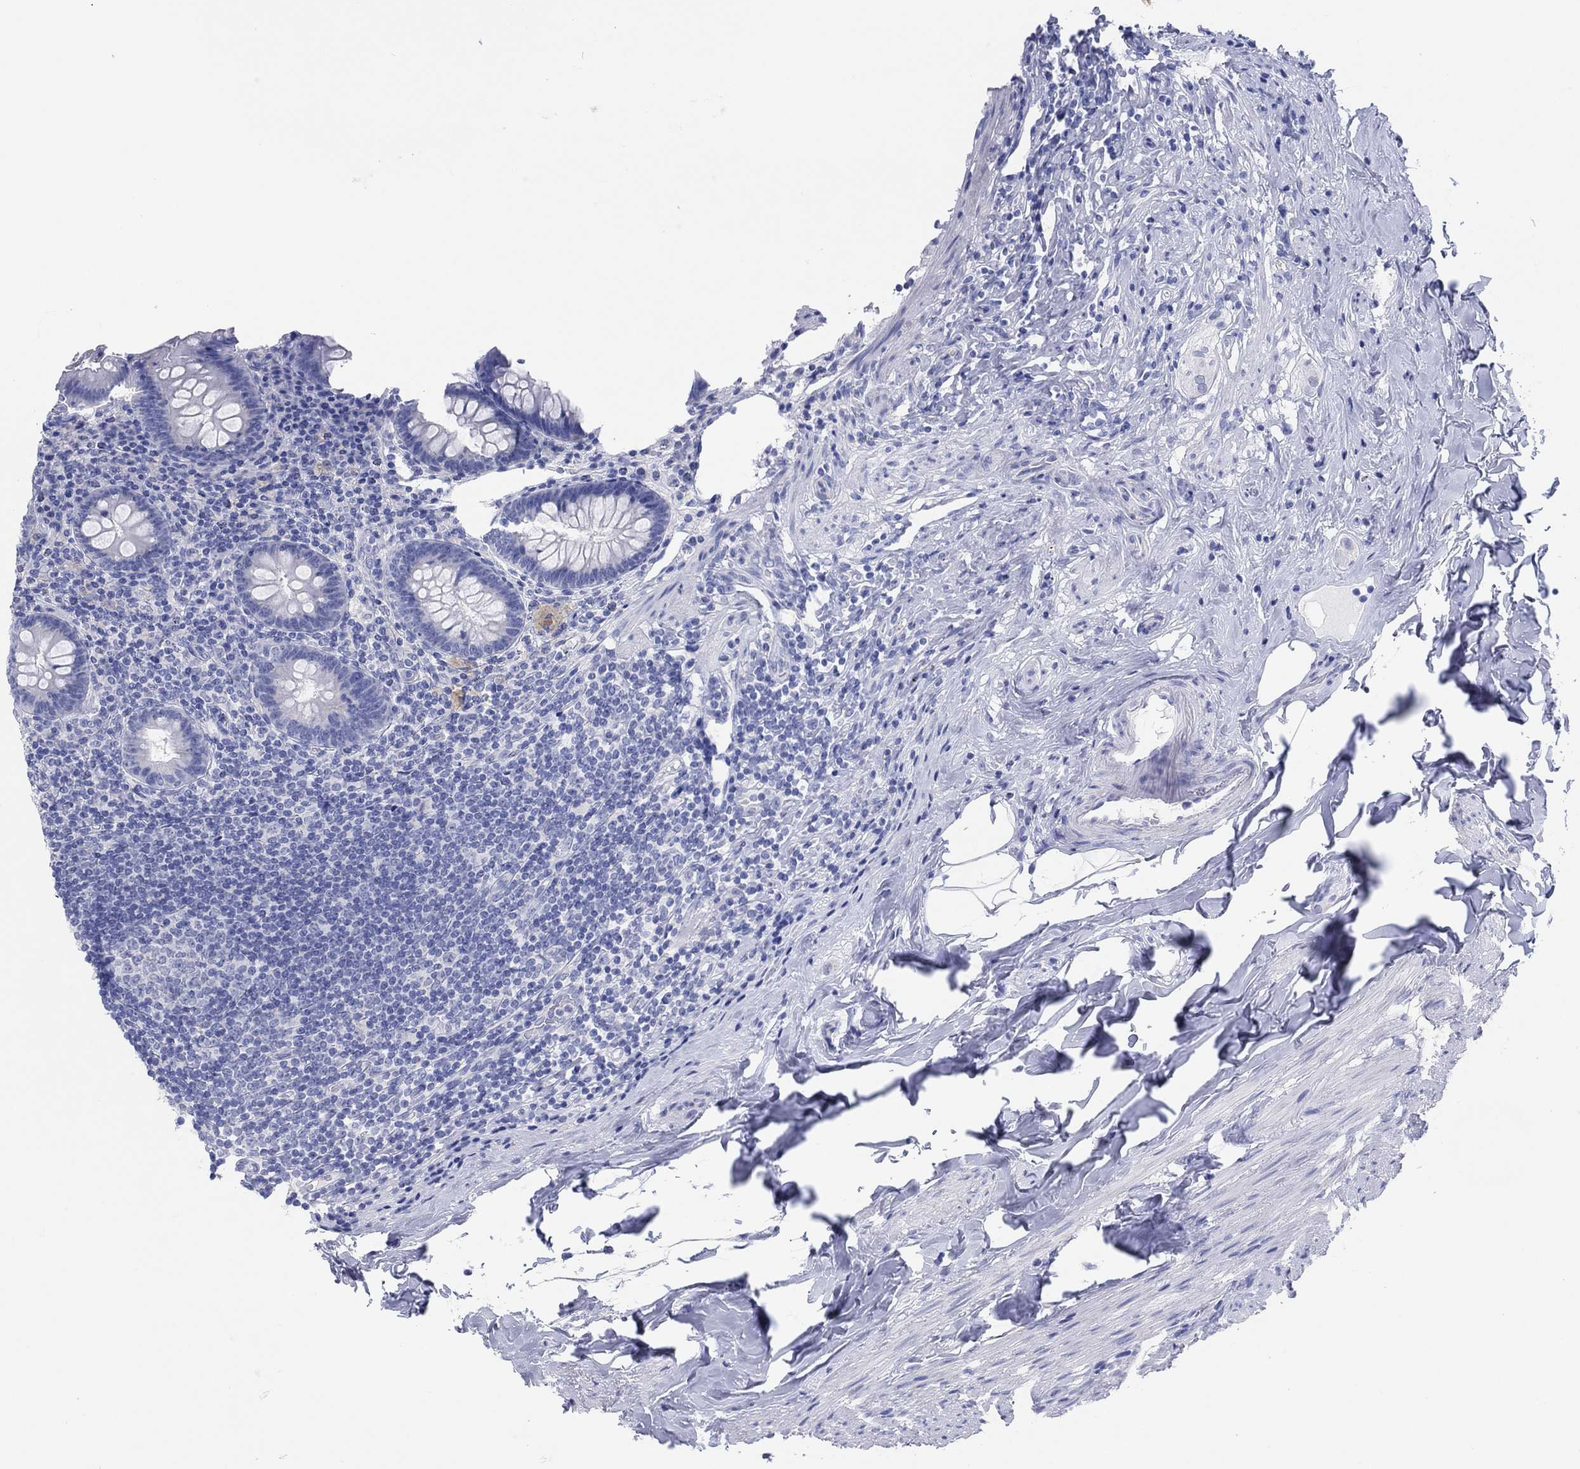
{"staining": {"intensity": "negative", "quantity": "none", "location": "none"}, "tissue": "appendix", "cell_type": "Glandular cells", "image_type": "normal", "snomed": [{"axis": "morphology", "description": "Normal tissue, NOS"}, {"axis": "topography", "description": "Appendix"}], "caption": "Micrograph shows no protein expression in glandular cells of unremarkable appendix.", "gene": "ERICH3", "patient": {"sex": "male", "age": 47}}